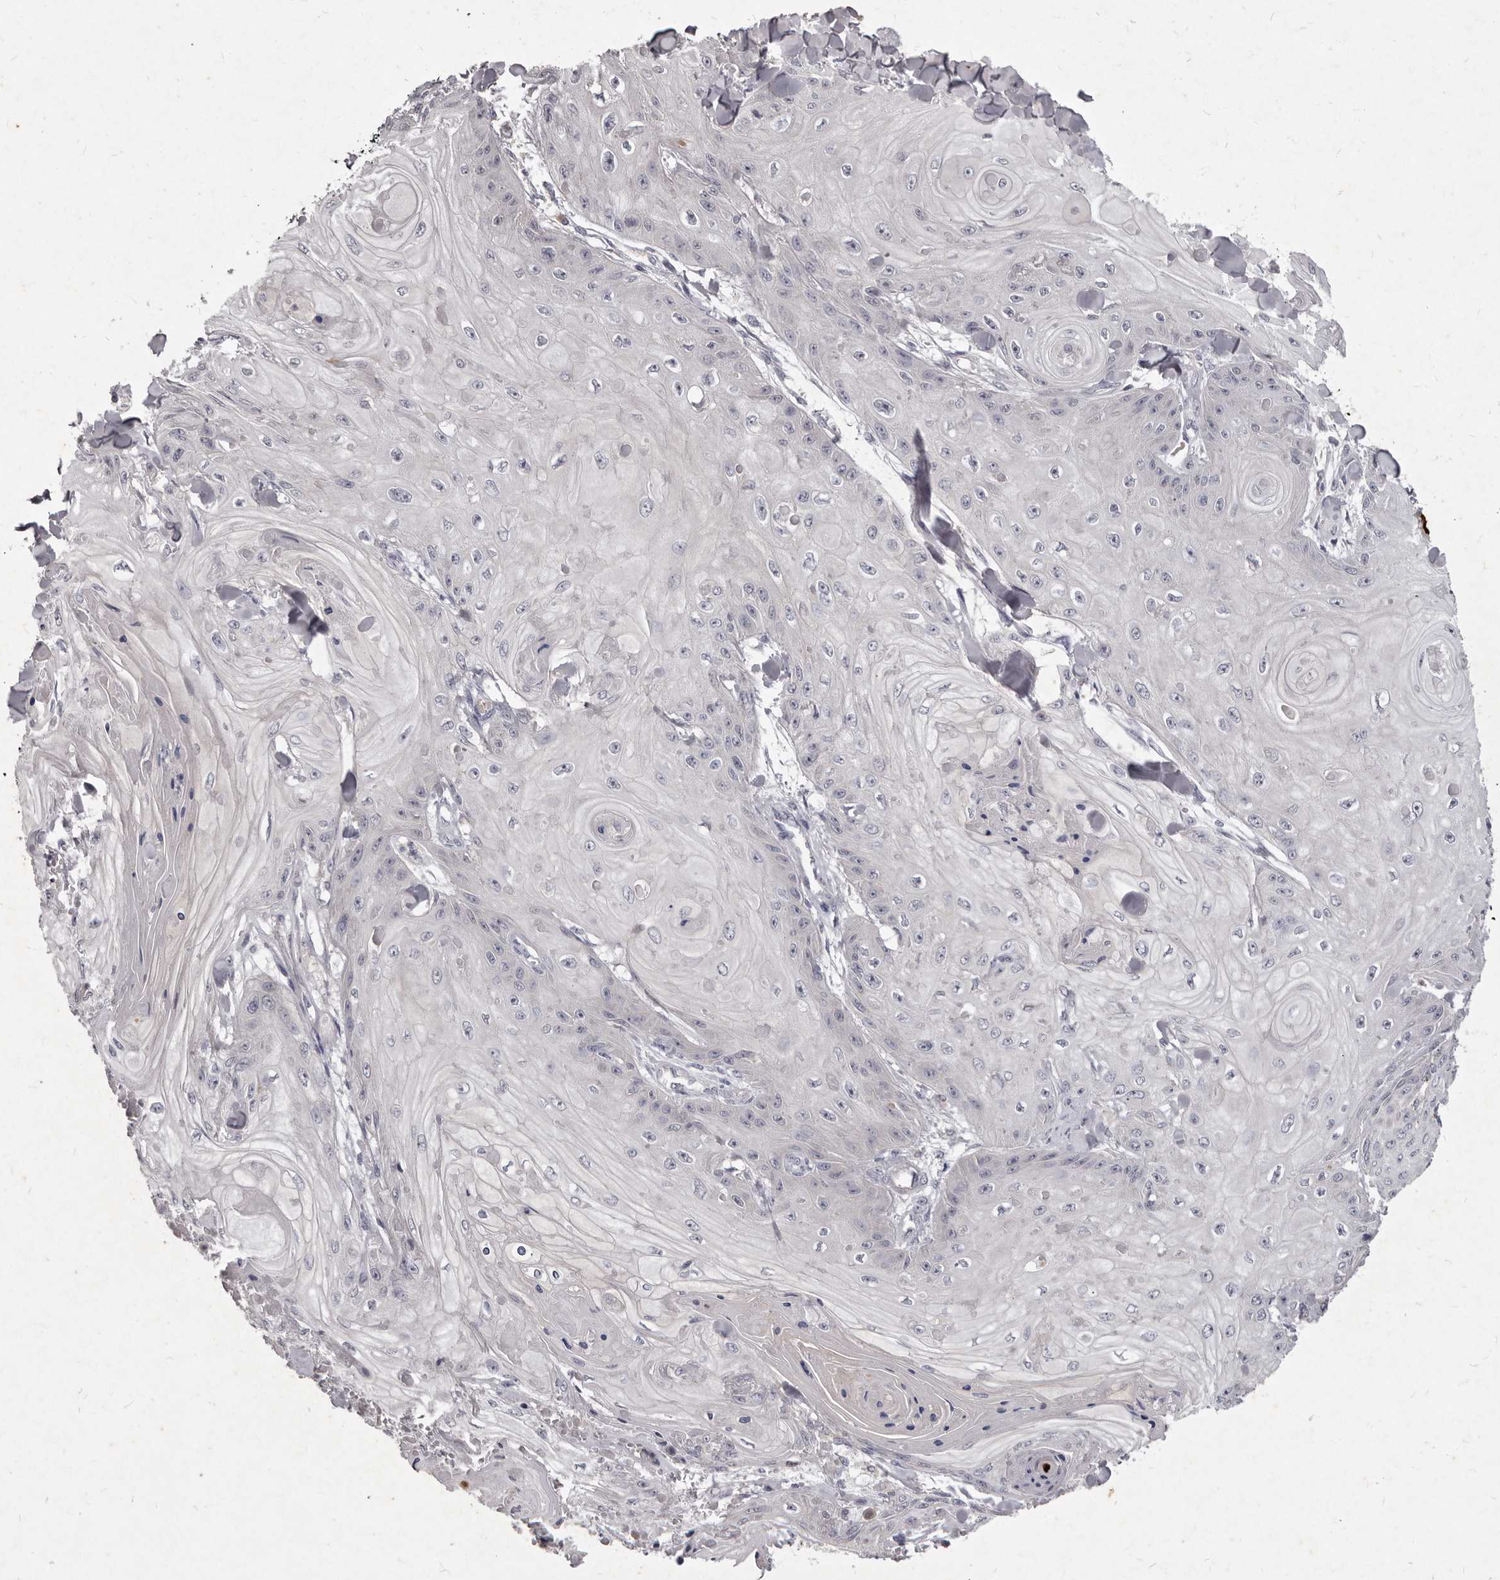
{"staining": {"intensity": "negative", "quantity": "none", "location": "none"}, "tissue": "skin cancer", "cell_type": "Tumor cells", "image_type": "cancer", "snomed": [{"axis": "morphology", "description": "Squamous cell carcinoma, NOS"}, {"axis": "topography", "description": "Skin"}], "caption": "Micrograph shows no protein staining in tumor cells of squamous cell carcinoma (skin) tissue.", "gene": "GPRC5C", "patient": {"sex": "male", "age": 74}}